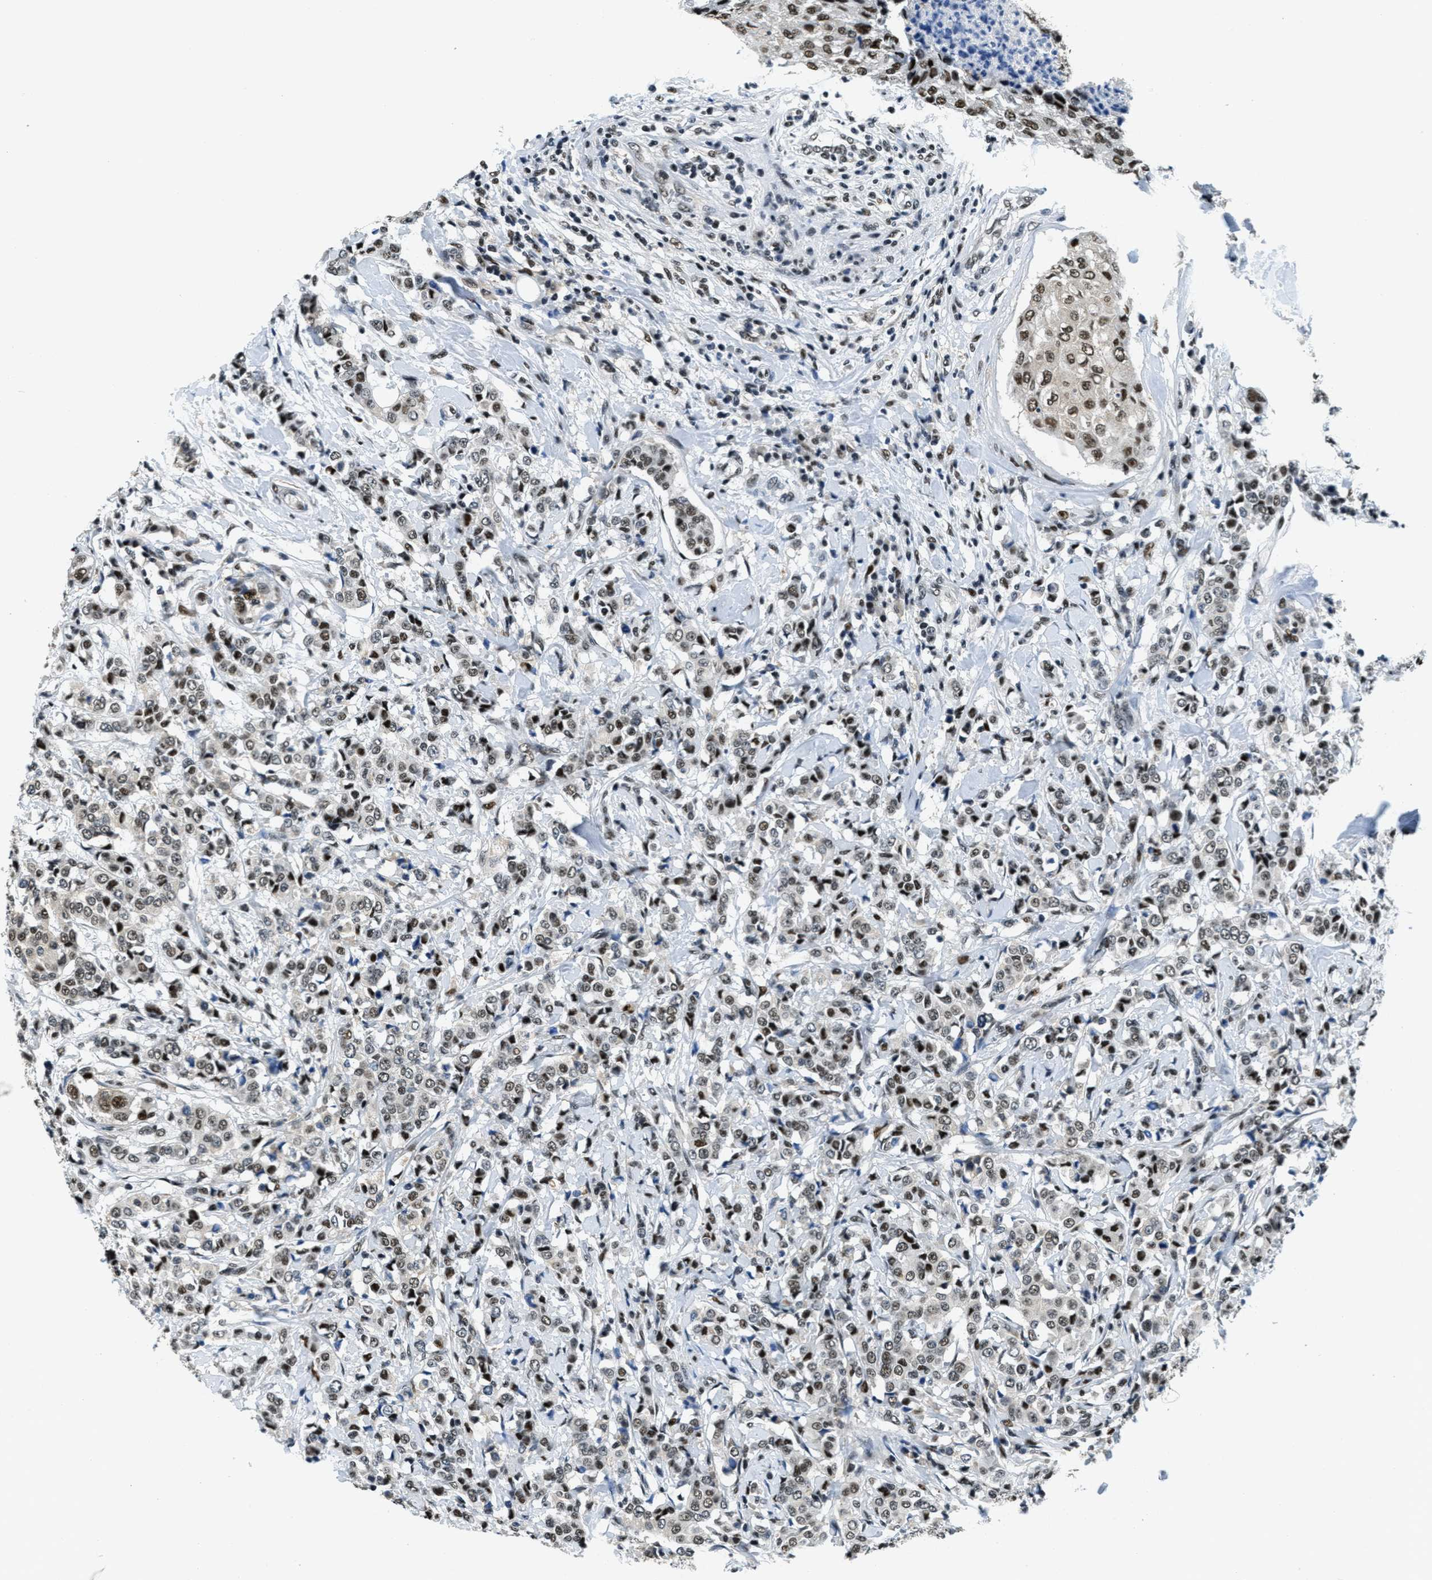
{"staining": {"intensity": "moderate", "quantity": ">75%", "location": "nuclear"}, "tissue": "breast cancer", "cell_type": "Tumor cells", "image_type": "cancer", "snomed": [{"axis": "morphology", "description": "Duct carcinoma"}, {"axis": "topography", "description": "Breast"}], "caption": "Infiltrating ductal carcinoma (breast) stained for a protein shows moderate nuclear positivity in tumor cells. (DAB IHC, brown staining for protein, blue staining for nuclei).", "gene": "SSB", "patient": {"sex": "female", "age": 27}}